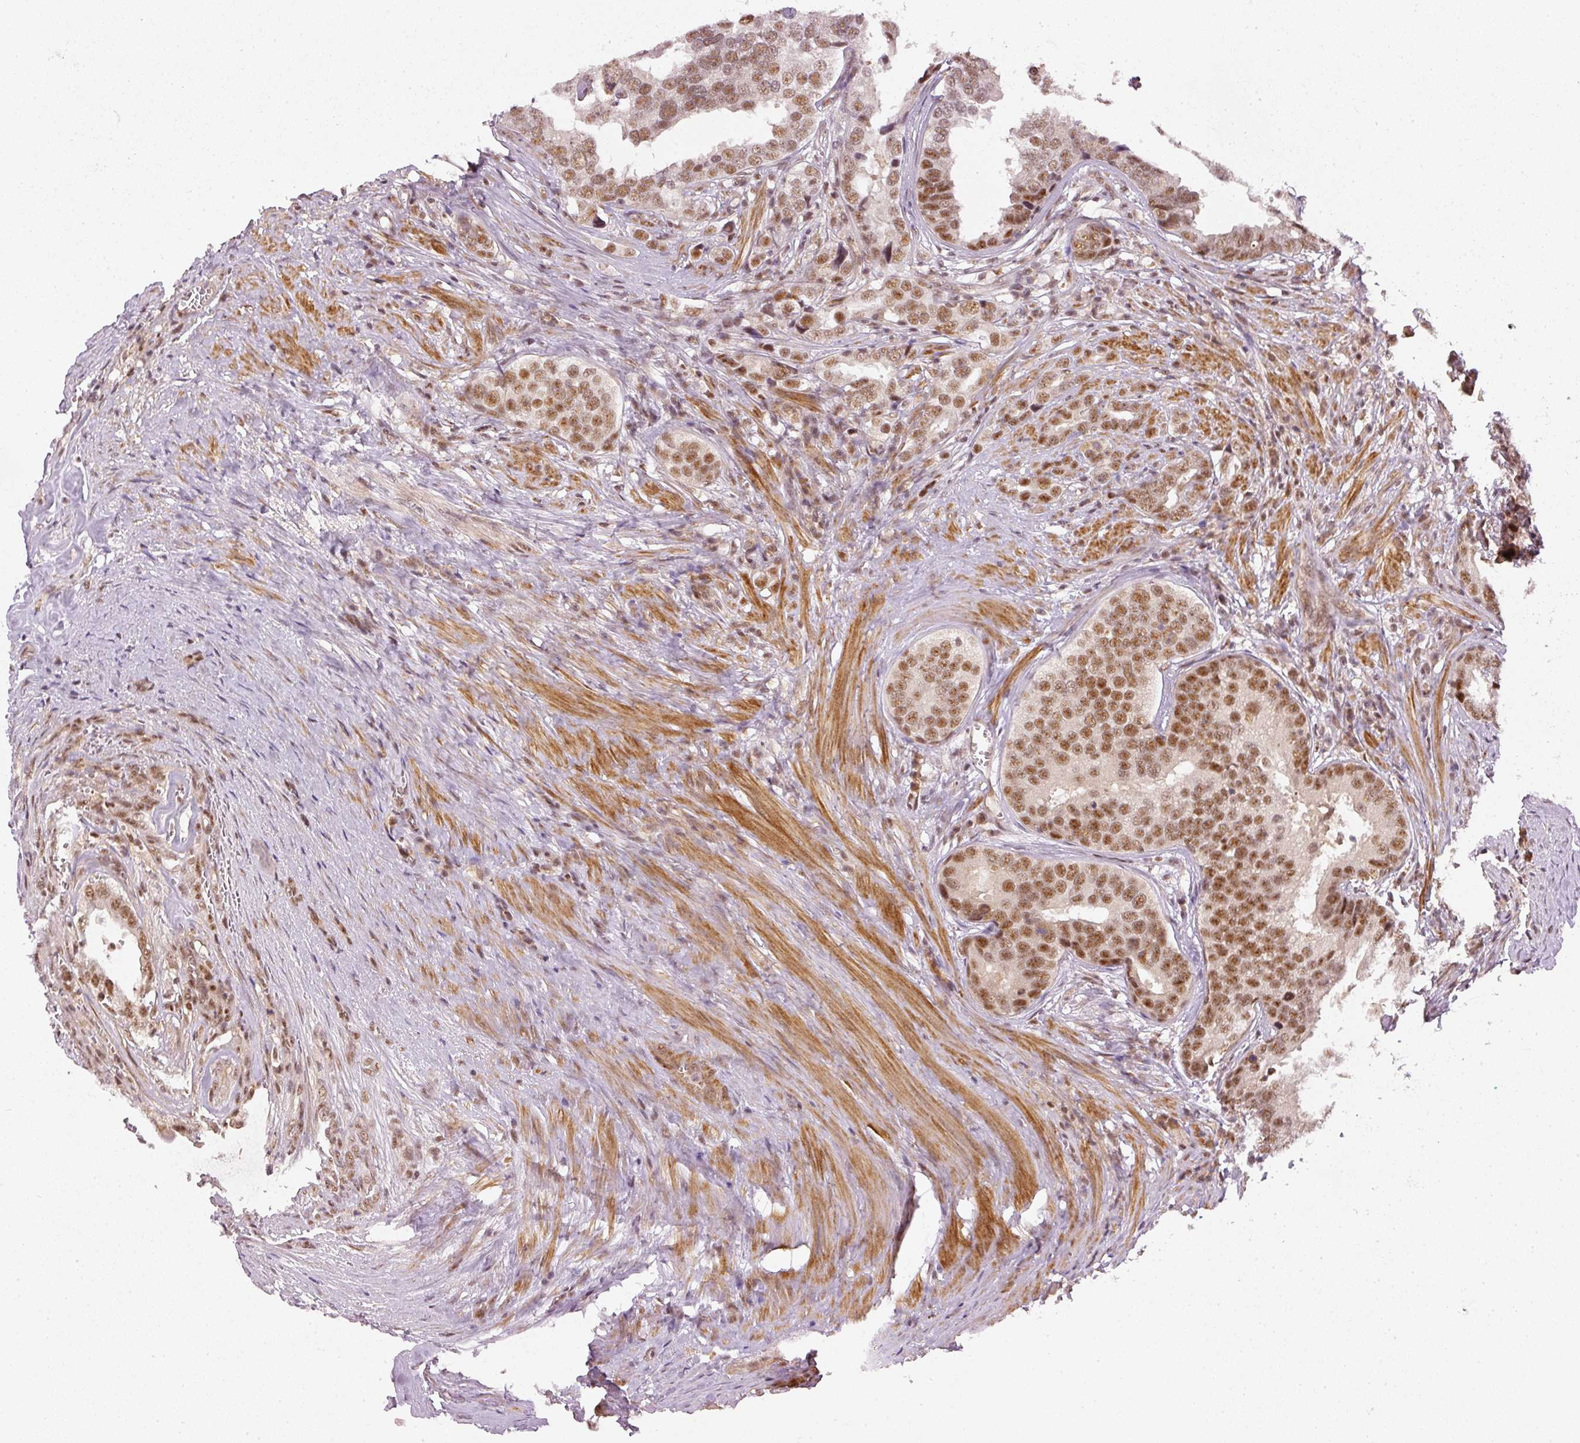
{"staining": {"intensity": "moderate", "quantity": ">75%", "location": "nuclear"}, "tissue": "prostate cancer", "cell_type": "Tumor cells", "image_type": "cancer", "snomed": [{"axis": "morphology", "description": "Adenocarcinoma, High grade"}, {"axis": "topography", "description": "Prostate"}], "caption": "This histopathology image exhibits immunohistochemistry (IHC) staining of high-grade adenocarcinoma (prostate), with medium moderate nuclear expression in approximately >75% of tumor cells.", "gene": "THOC6", "patient": {"sex": "male", "age": 71}}